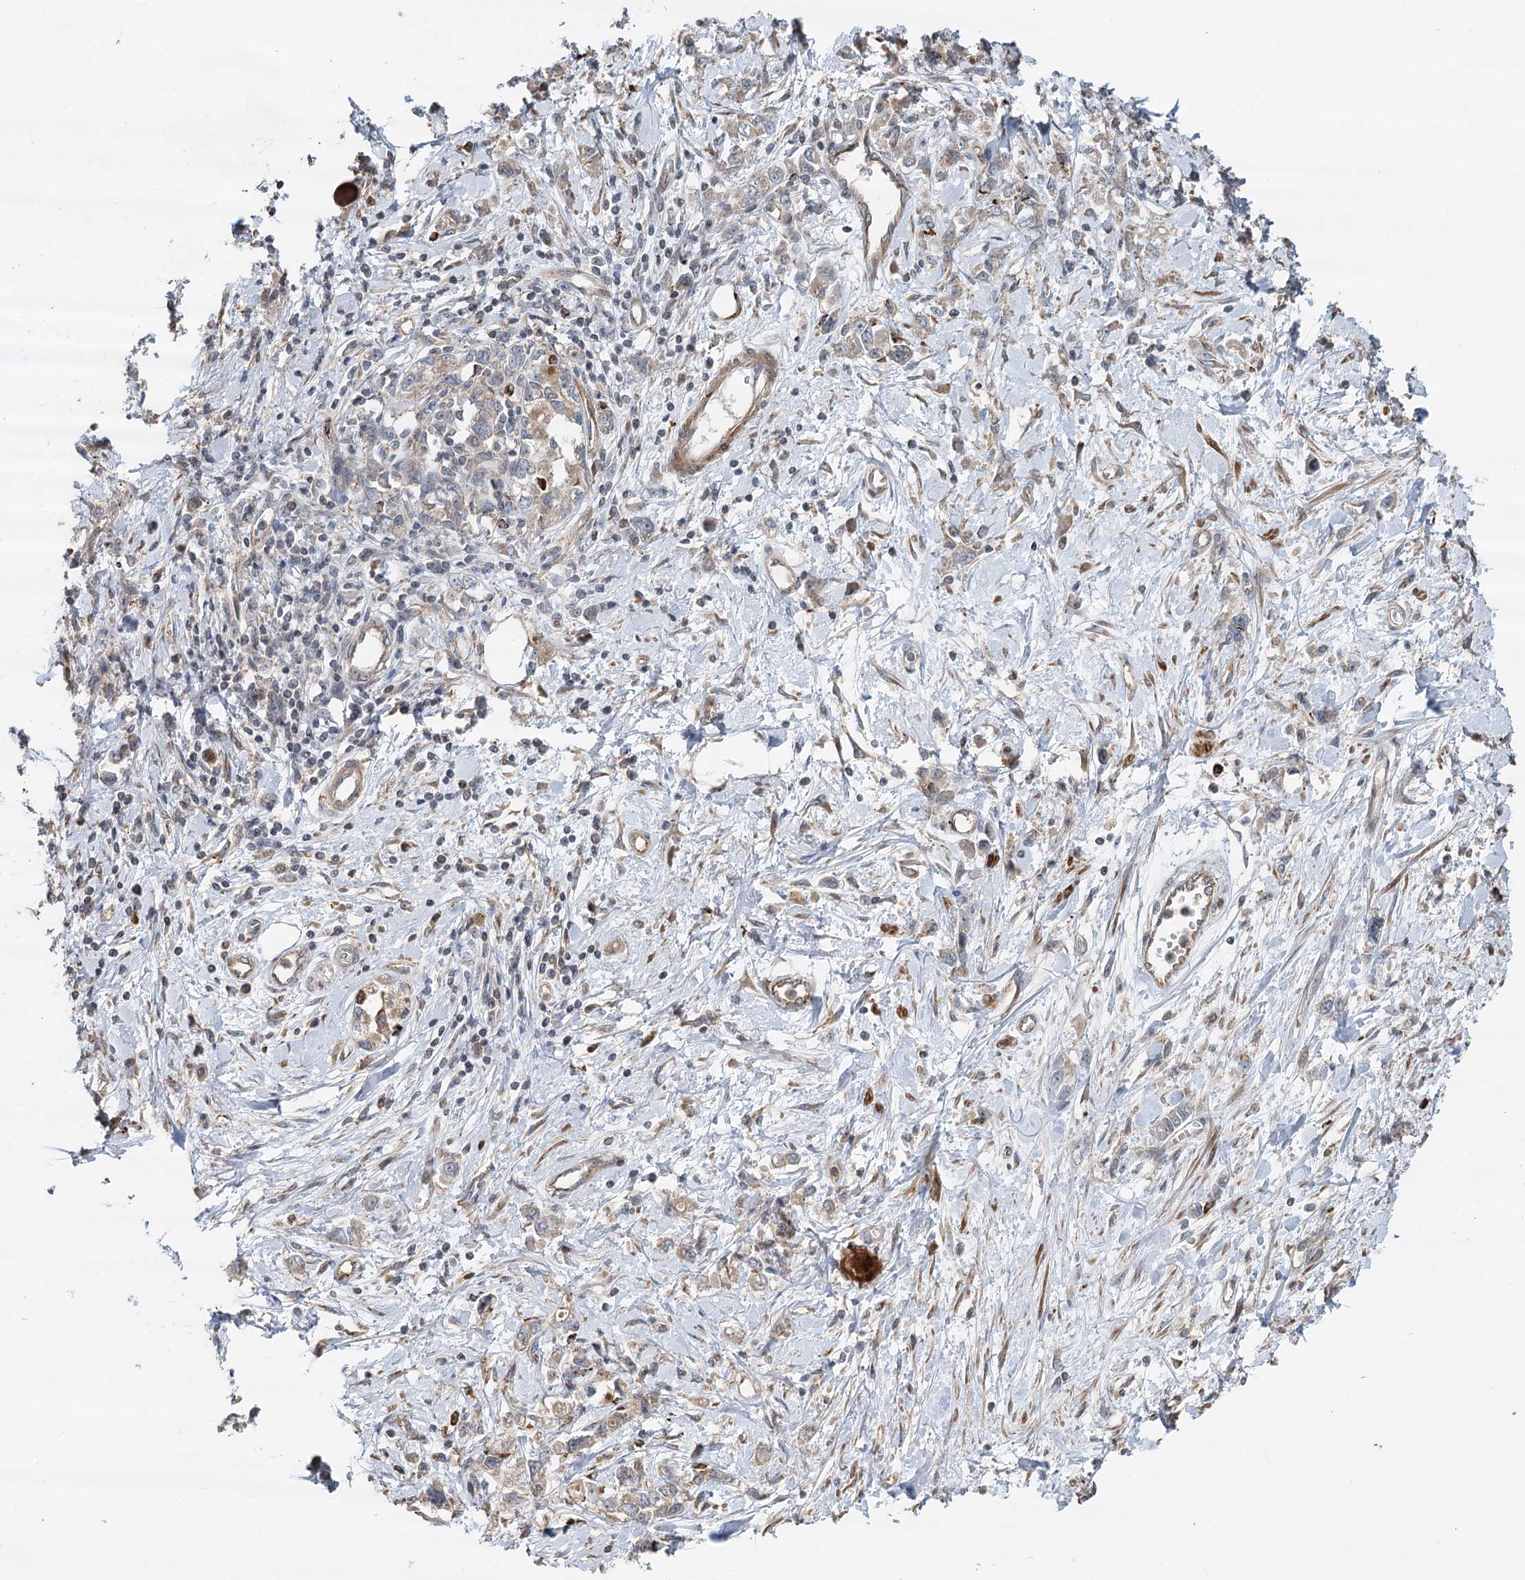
{"staining": {"intensity": "weak", "quantity": "<25%", "location": "cytoplasmic/membranous"}, "tissue": "stomach cancer", "cell_type": "Tumor cells", "image_type": "cancer", "snomed": [{"axis": "morphology", "description": "Adenocarcinoma, NOS"}, {"axis": "topography", "description": "Stomach"}], "caption": "Stomach adenocarcinoma was stained to show a protein in brown. There is no significant expression in tumor cells.", "gene": "RNF111", "patient": {"sex": "female", "age": 76}}